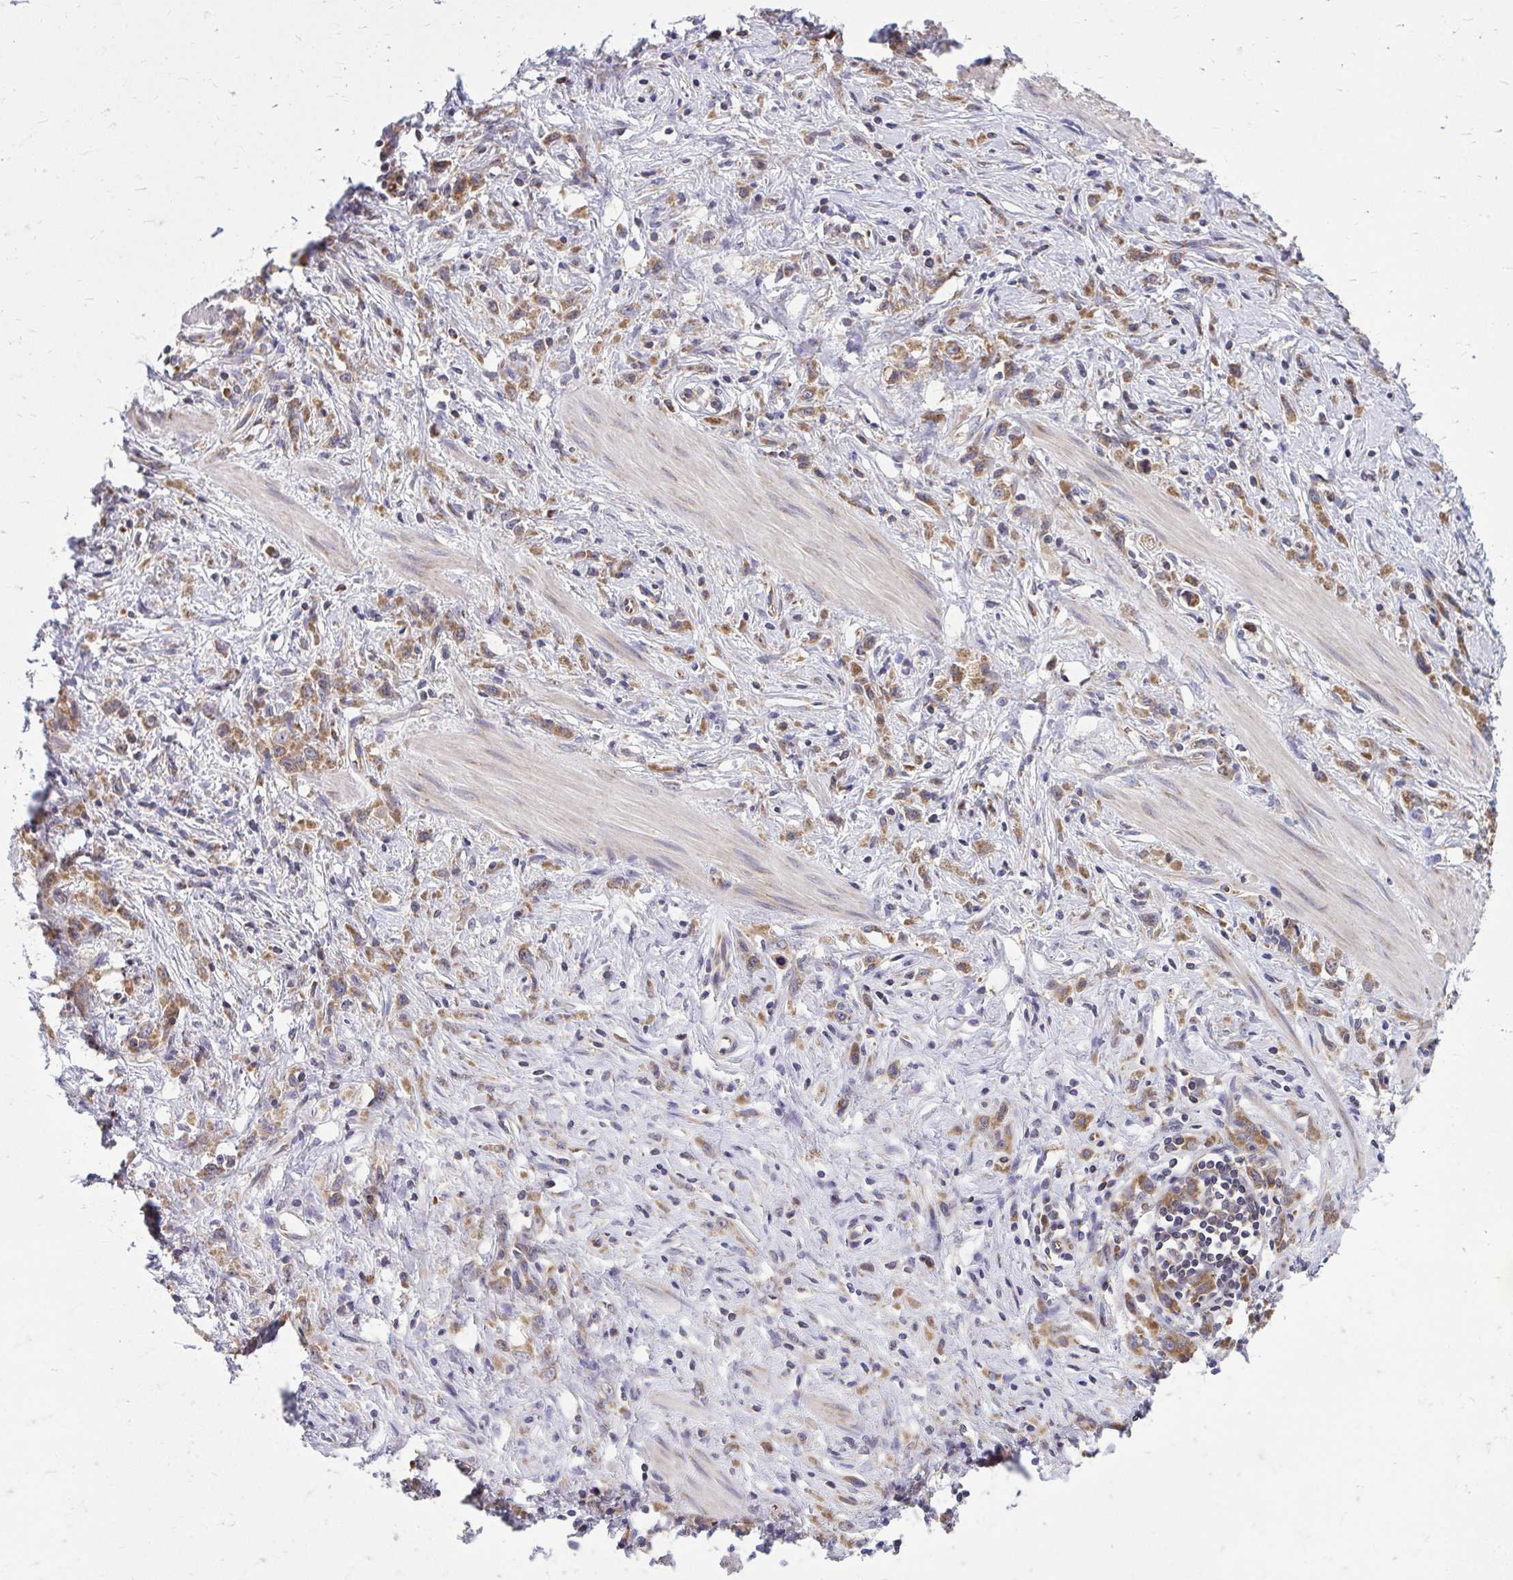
{"staining": {"intensity": "moderate", "quantity": ">75%", "location": "cytoplasmic/membranous"}, "tissue": "stomach cancer", "cell_type": "Tumor cells", "image_type": "cancer", "snomed": [{"axis": "morphology", "description": "Adenocarcinoma, NOS"}, {"axis": "topography", "description": "Stomach"}], "caption": "Stomach cancer (adenocarcinoma) tissue shows moderate cytoplasmic/membranous positivity in about >75% of tumor cells, visualized by immunohistochemistry. Immunohistochemistry stains the protein of interest in brown and the nuclei are stained blue.", "gene": "PDK4", "patient": {"sex": "male", "age": 47}}